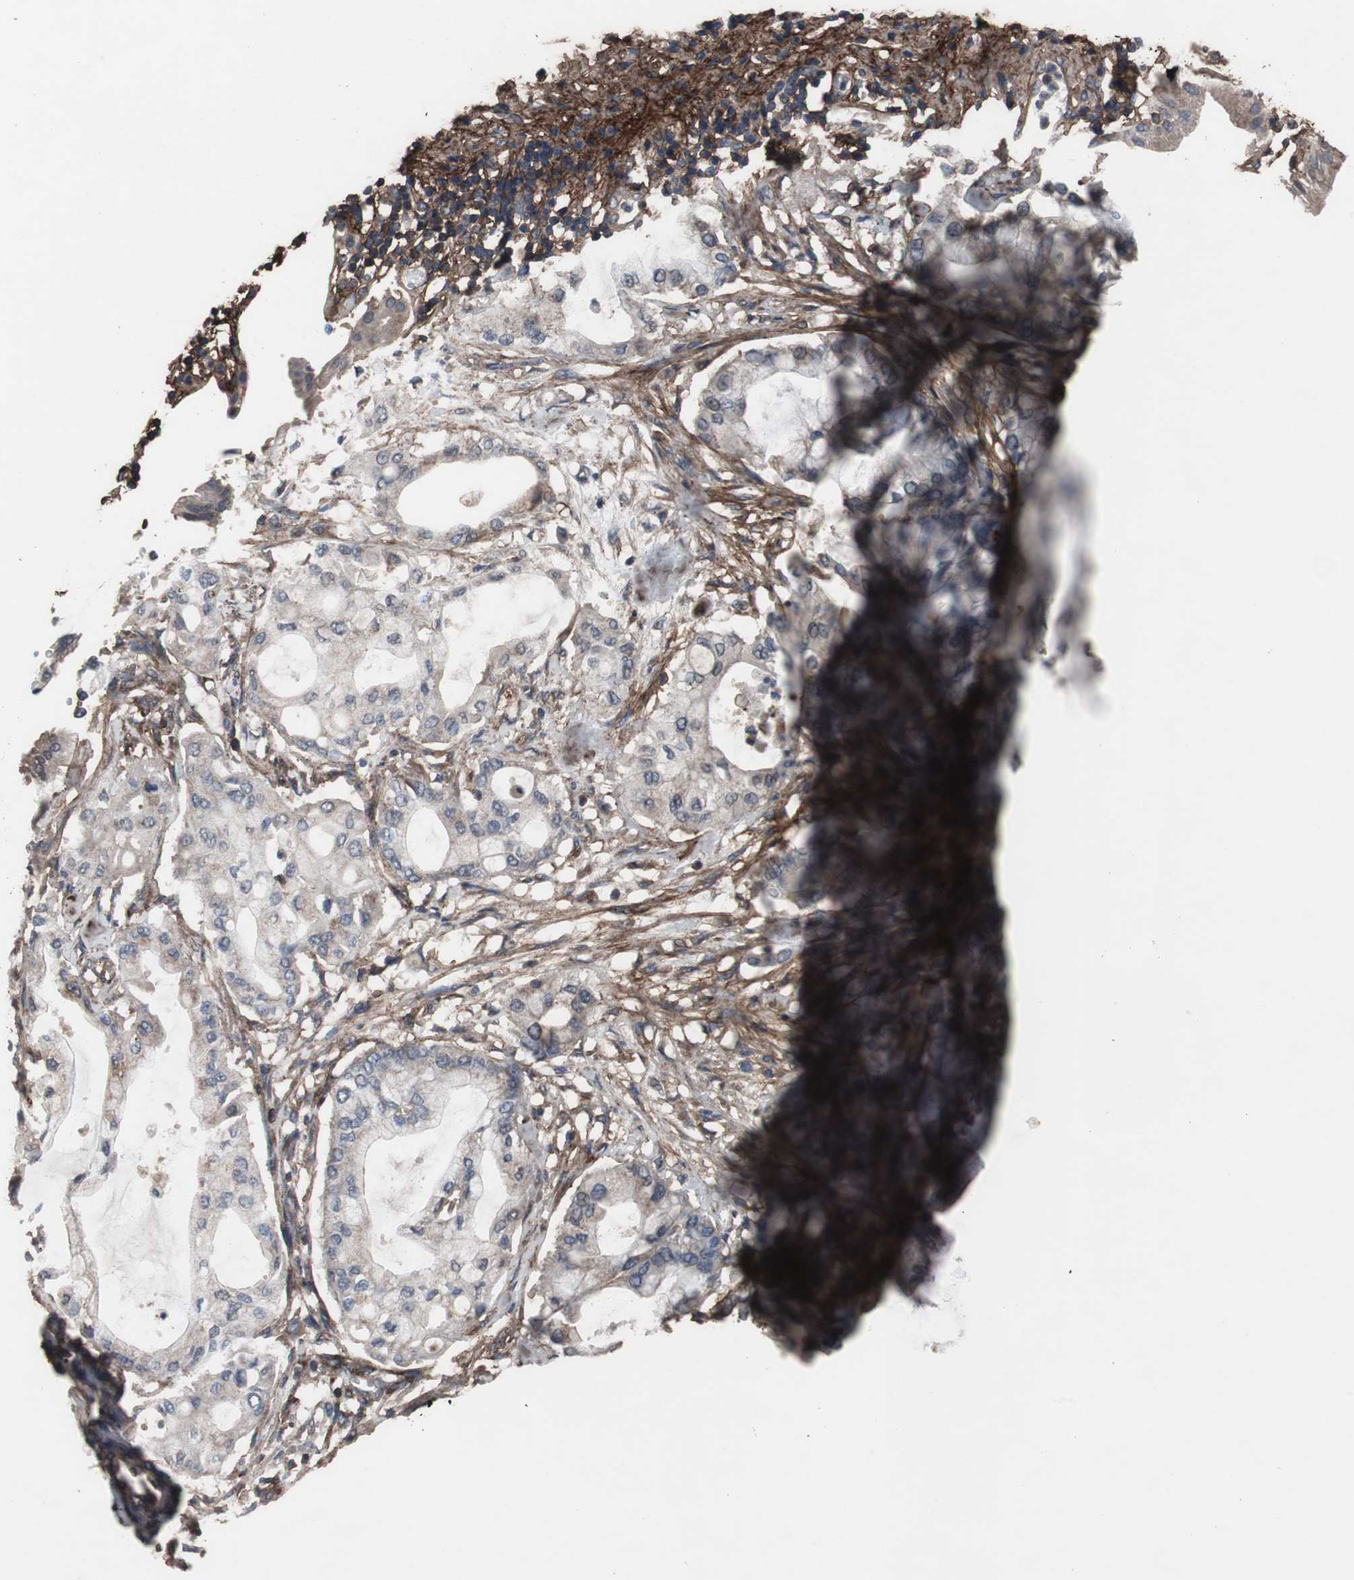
{"staining": {"intensity": "negative", "quantity": "none", "location": "none"}, "tissue": "pancreatic cancer", "cell_type": "Tumor cells", "image_type": "cancer", "snomed": [{"axis": "morphology", "description": "Adenocarcinoma, NOS"}, {"axis": "morphology", "description": "Adenocarcinoma, metastatic, NOS"}, {"axis": "topography", "description": "Lymph node"}, {"axis": "topography", "description": "Pancreas"}, {"axis": "topography", "description": "Duodenum"}], "caption": "Metastatic adenocarcinoma (pancreatic) was stained to show a protein in brown. There is no significant expression in tumor cells. (DAB (3,3'-diaminobenzidine) IHC, high magnification).", "gene": "COL6A2", "patient": {"sex": "female", "age": 64}}